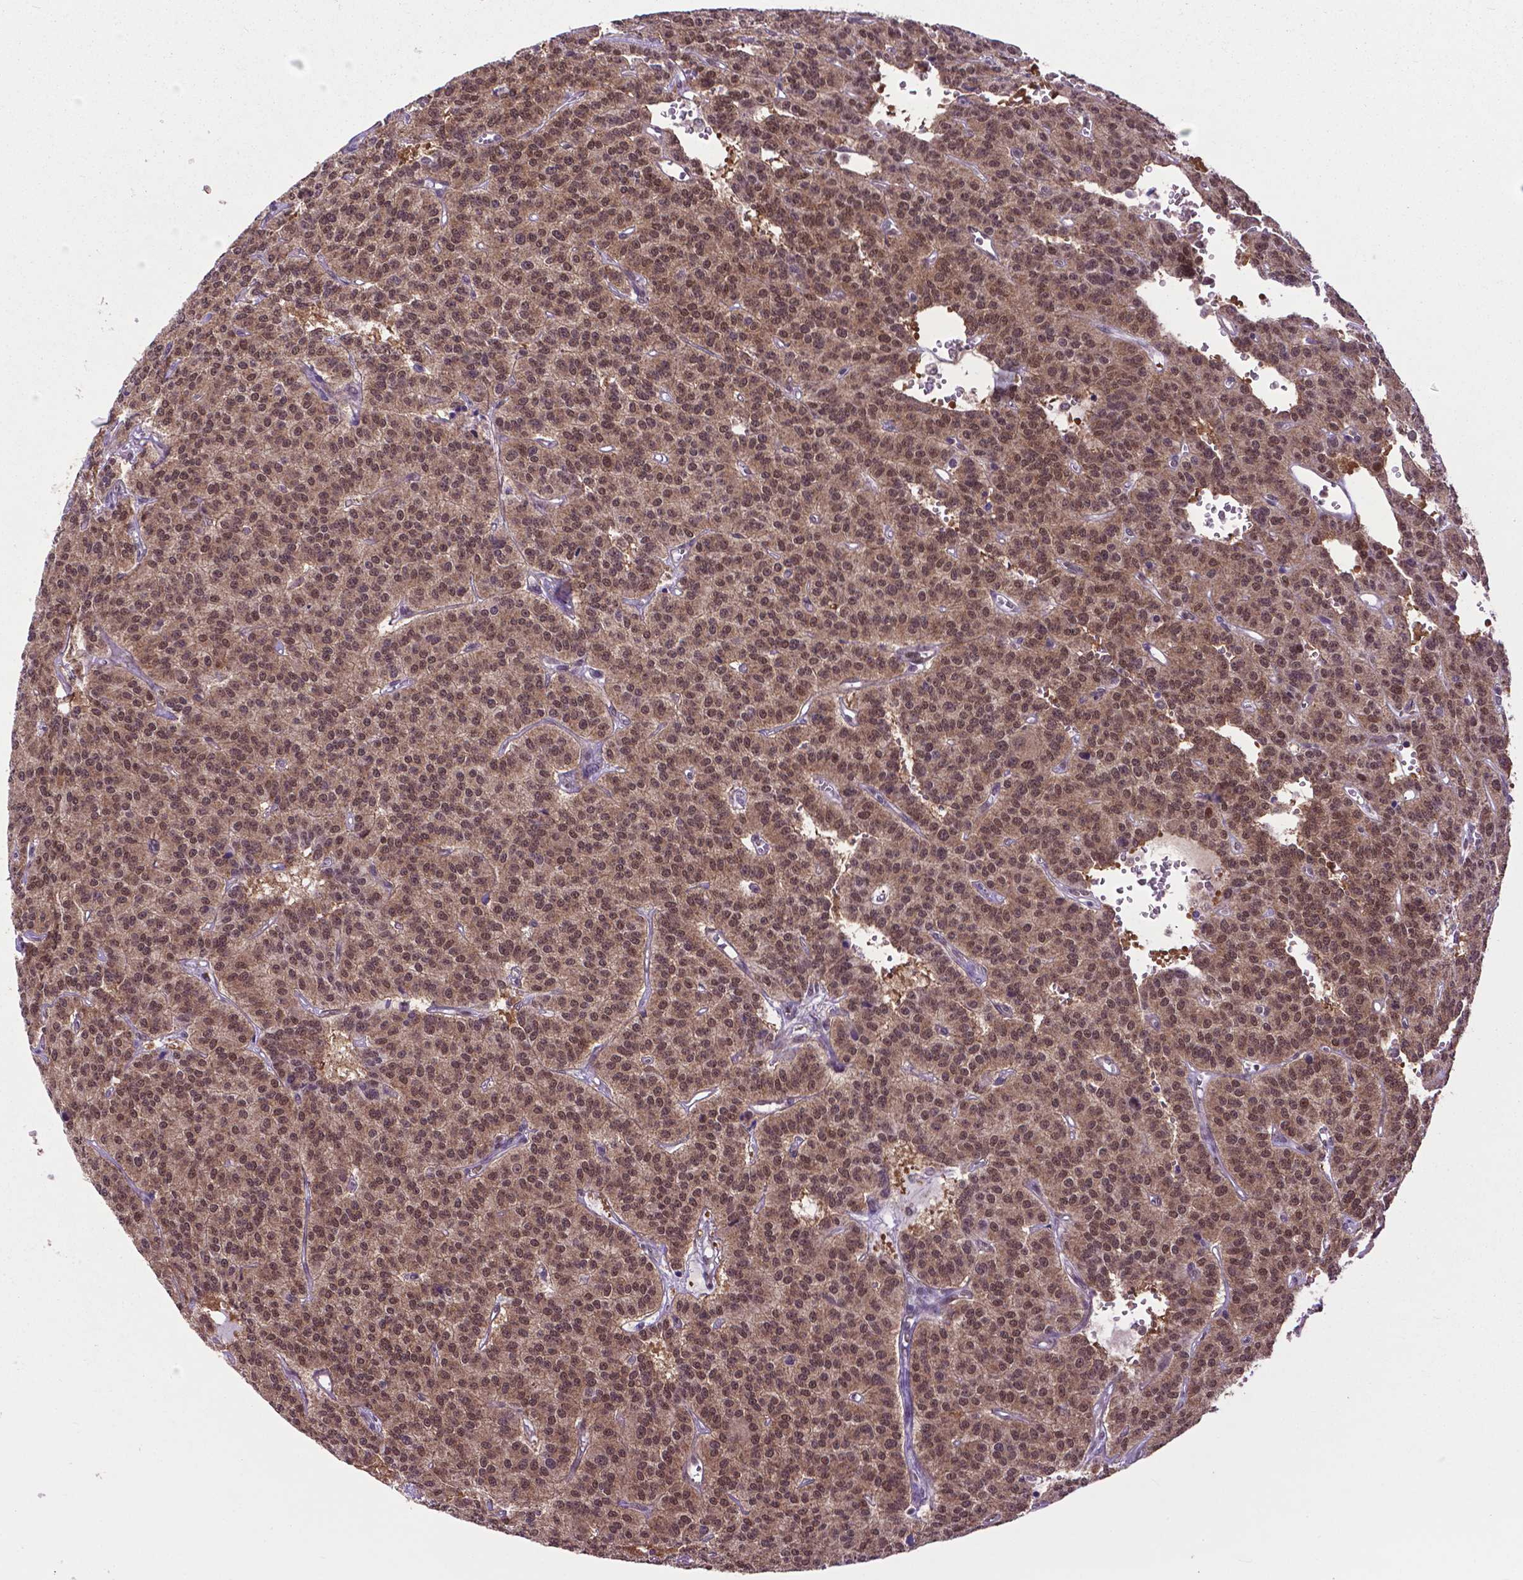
{"staining": {"intensity": "moderate", "quantity": ">75%", "location": "cytoplasmic/membranous,nuclear"}, "tissue": "carcinoid", "cell_type": "Tumor cells", "image_type": "cancer", "snomed": [{"axis": "morphology", "description": "Carcinoid, malignant, NOS"}, {"axis": "topography", "description": "Lung"}], "caption": "Protein analysis of carcinoid tissue exhibits moderate cytoplasmic/membranous and nuclear staining in about >75% of tumor cells. (IHC, brightfield microscopy, high magnification).", "gene": "OTUB1", "patient": {"sex": "female", "age": 71}}